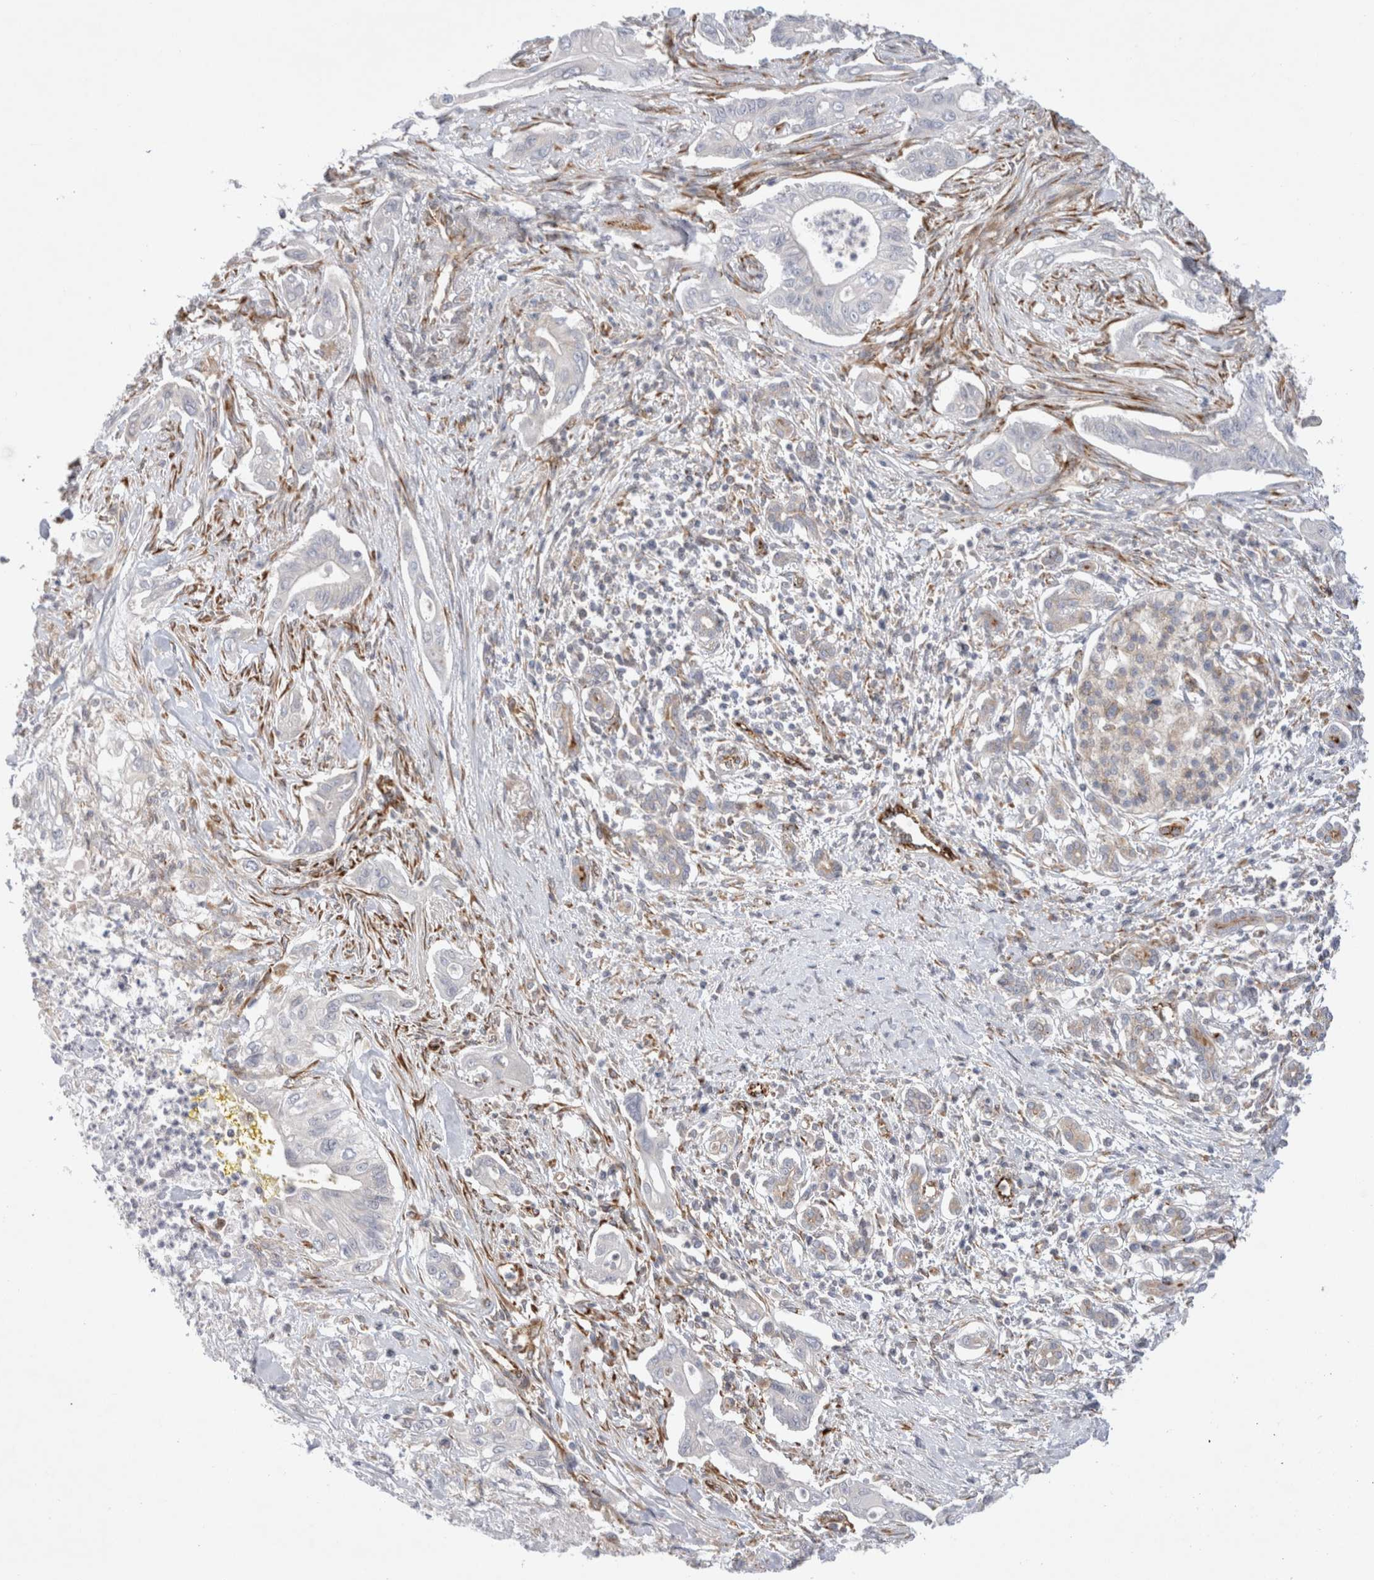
{"staining": {"intensity": "negative", "quantity": "none", "location": "none"}, "tissue": "pancreatic cancer", "cell_type": "Tumor cells", "image_type": "cancer", "snomed": [{"axis": "morphology", "description": "Adenocarcinoma, NOS"}, {"axis": "topography", "description": "Pancreas"}], "caption": "Pancreatic cancer was stained to show a protein in brown. There is no significant staining in tumor cells. (DAB (3,3'-diaminobenzidine) immunohistochemistry visualized using brightfield microscopy, high magnification).", "gene": "CNPY4", "patient": {"sex": "male", "age": 58}}